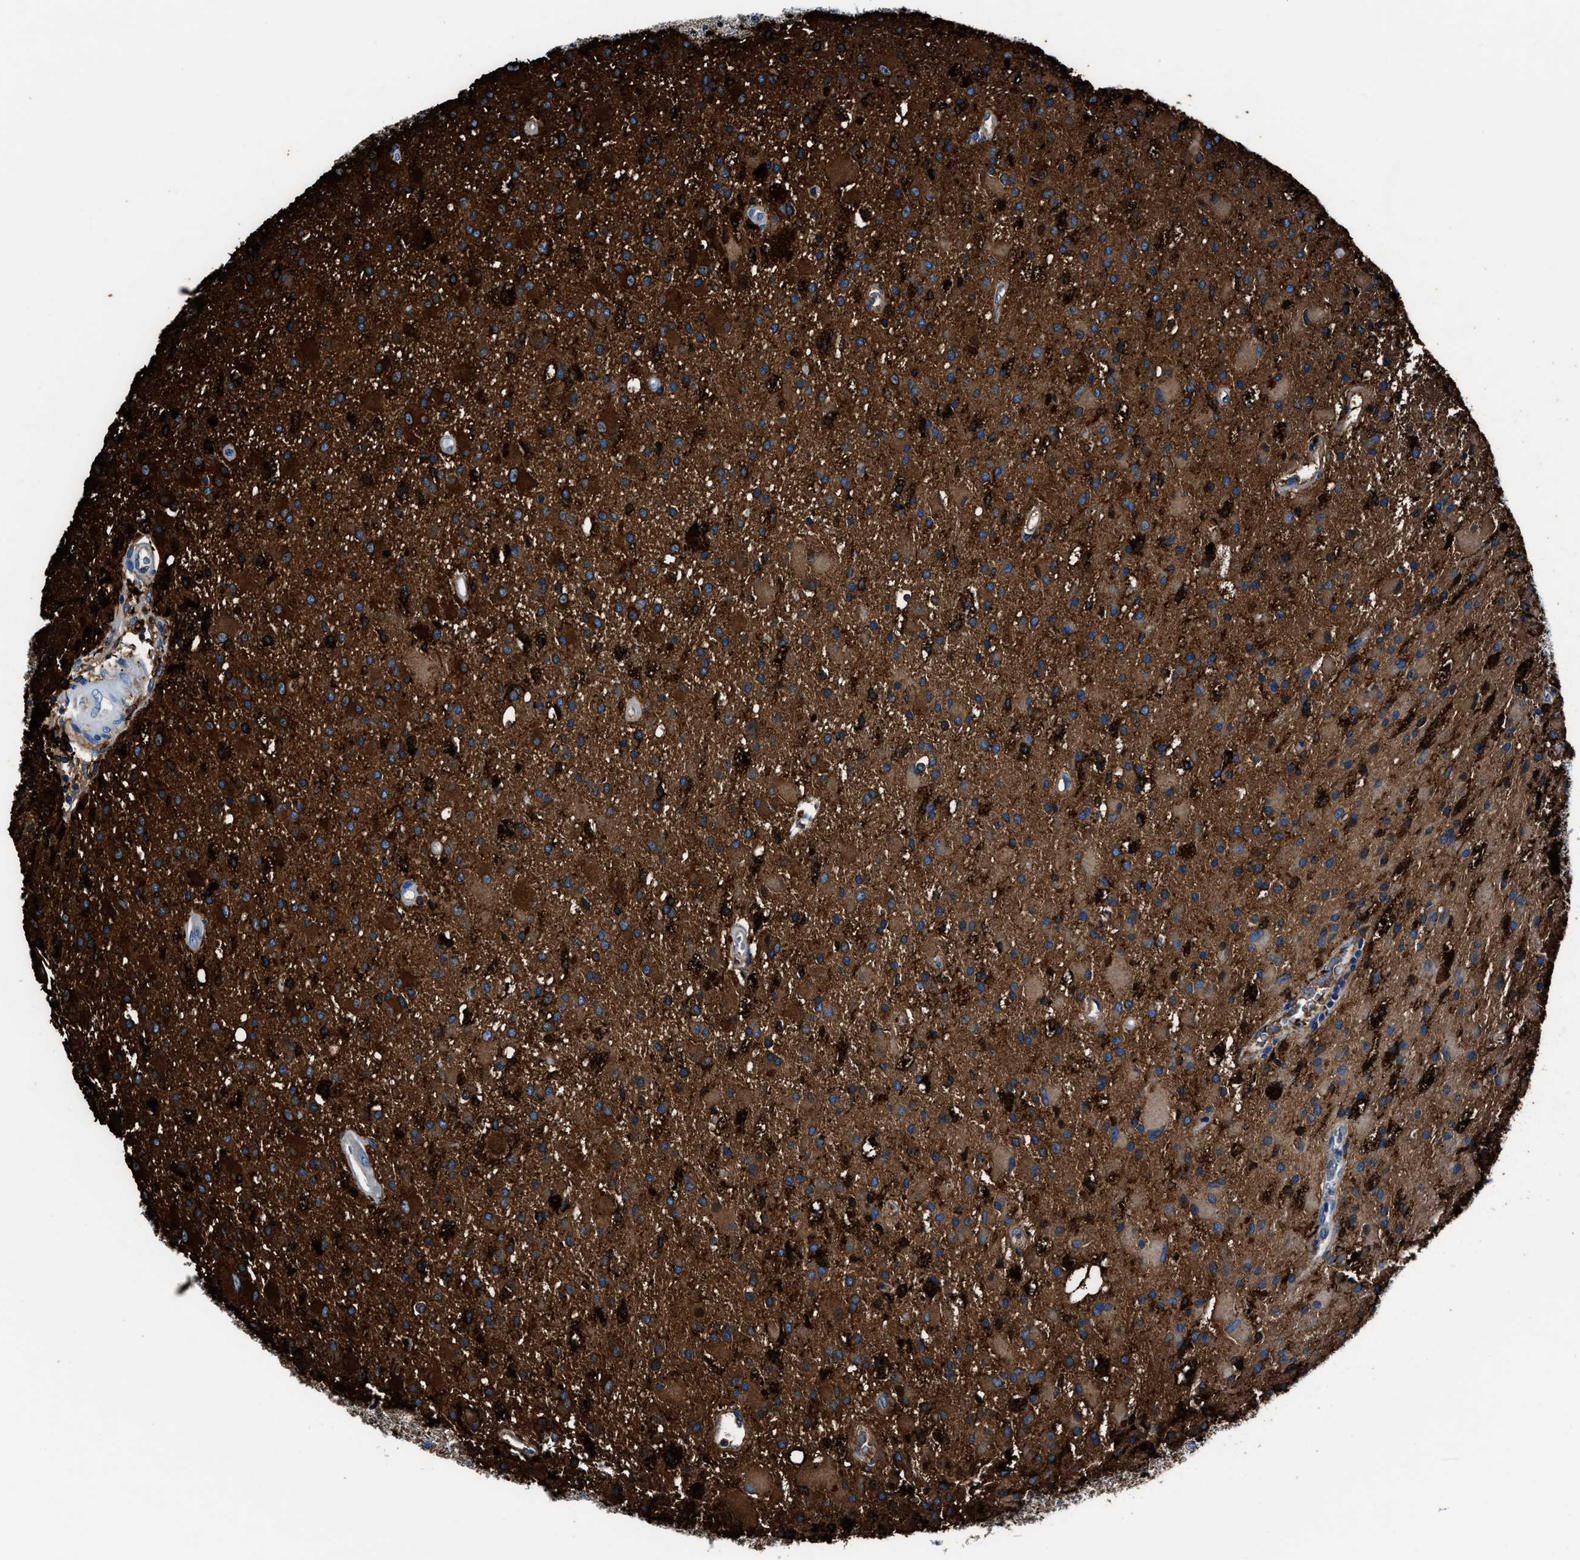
{"staining": {"intensity": "moderate", "quantity": ">75%", "location": "cytoplasmic/membranous"}, "tissue": "glioma", "cell_type": "Tumor cells", "image_type": "cancer", "snomed": [{"axis": "morphology", "description": "Glioma, malignant, Low grade"}, {"axis": "topography", "description": "Brain"}], "caption": "This histopathology image shows immunohistochemistry (IHC) staining of human malignant glioma (low-grade), with medium moderate cytoplasmic/membranous staining in about >75% of tumor cells.", "gene": "FTL", "patient": {"sex": "male", "age": 58}}